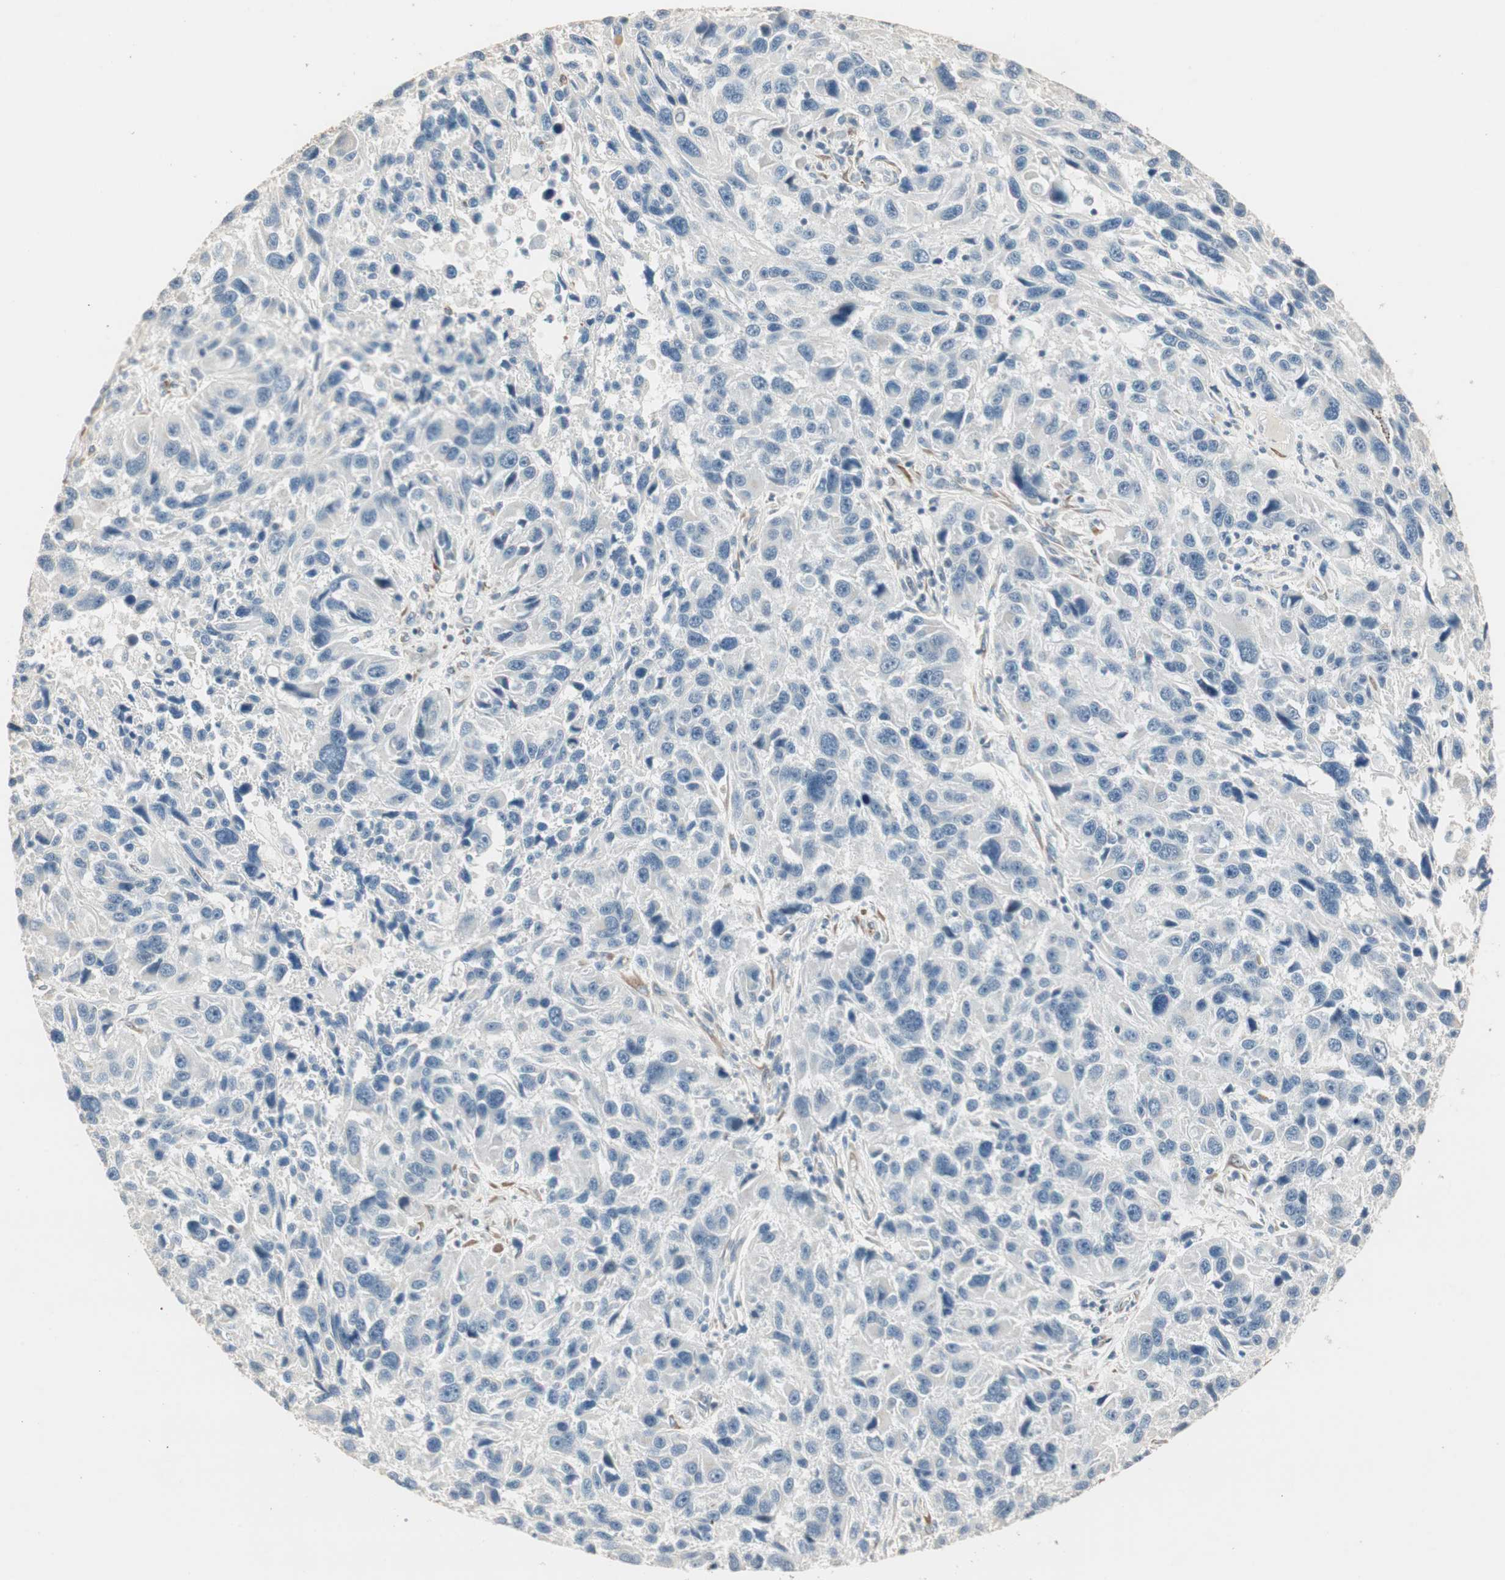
{"staining": {"intensity": "negative", "quantity": "none", "location": "none"}, "tissue": "melanoma", "cell_type": "Tumor cells", "image_type": "cancer", "snomed": [{"axis": "morphology", "description": "Malignant melanoma, NOS"}, {"axis": "topography", "description": "Skin"}], "caption": "The immunohistochemistry image has no significant staining in tumor cells of malignant melanoma tissue. The staining was performed using DAB (3,3'-diaminobenzidine) to visualize the protein expression in brown, while the nuclei were stained in blue with hematoxylin (Magnification: 20x).", "gene": "TASOR", "patient": {"sex": "male", "age": 53}}